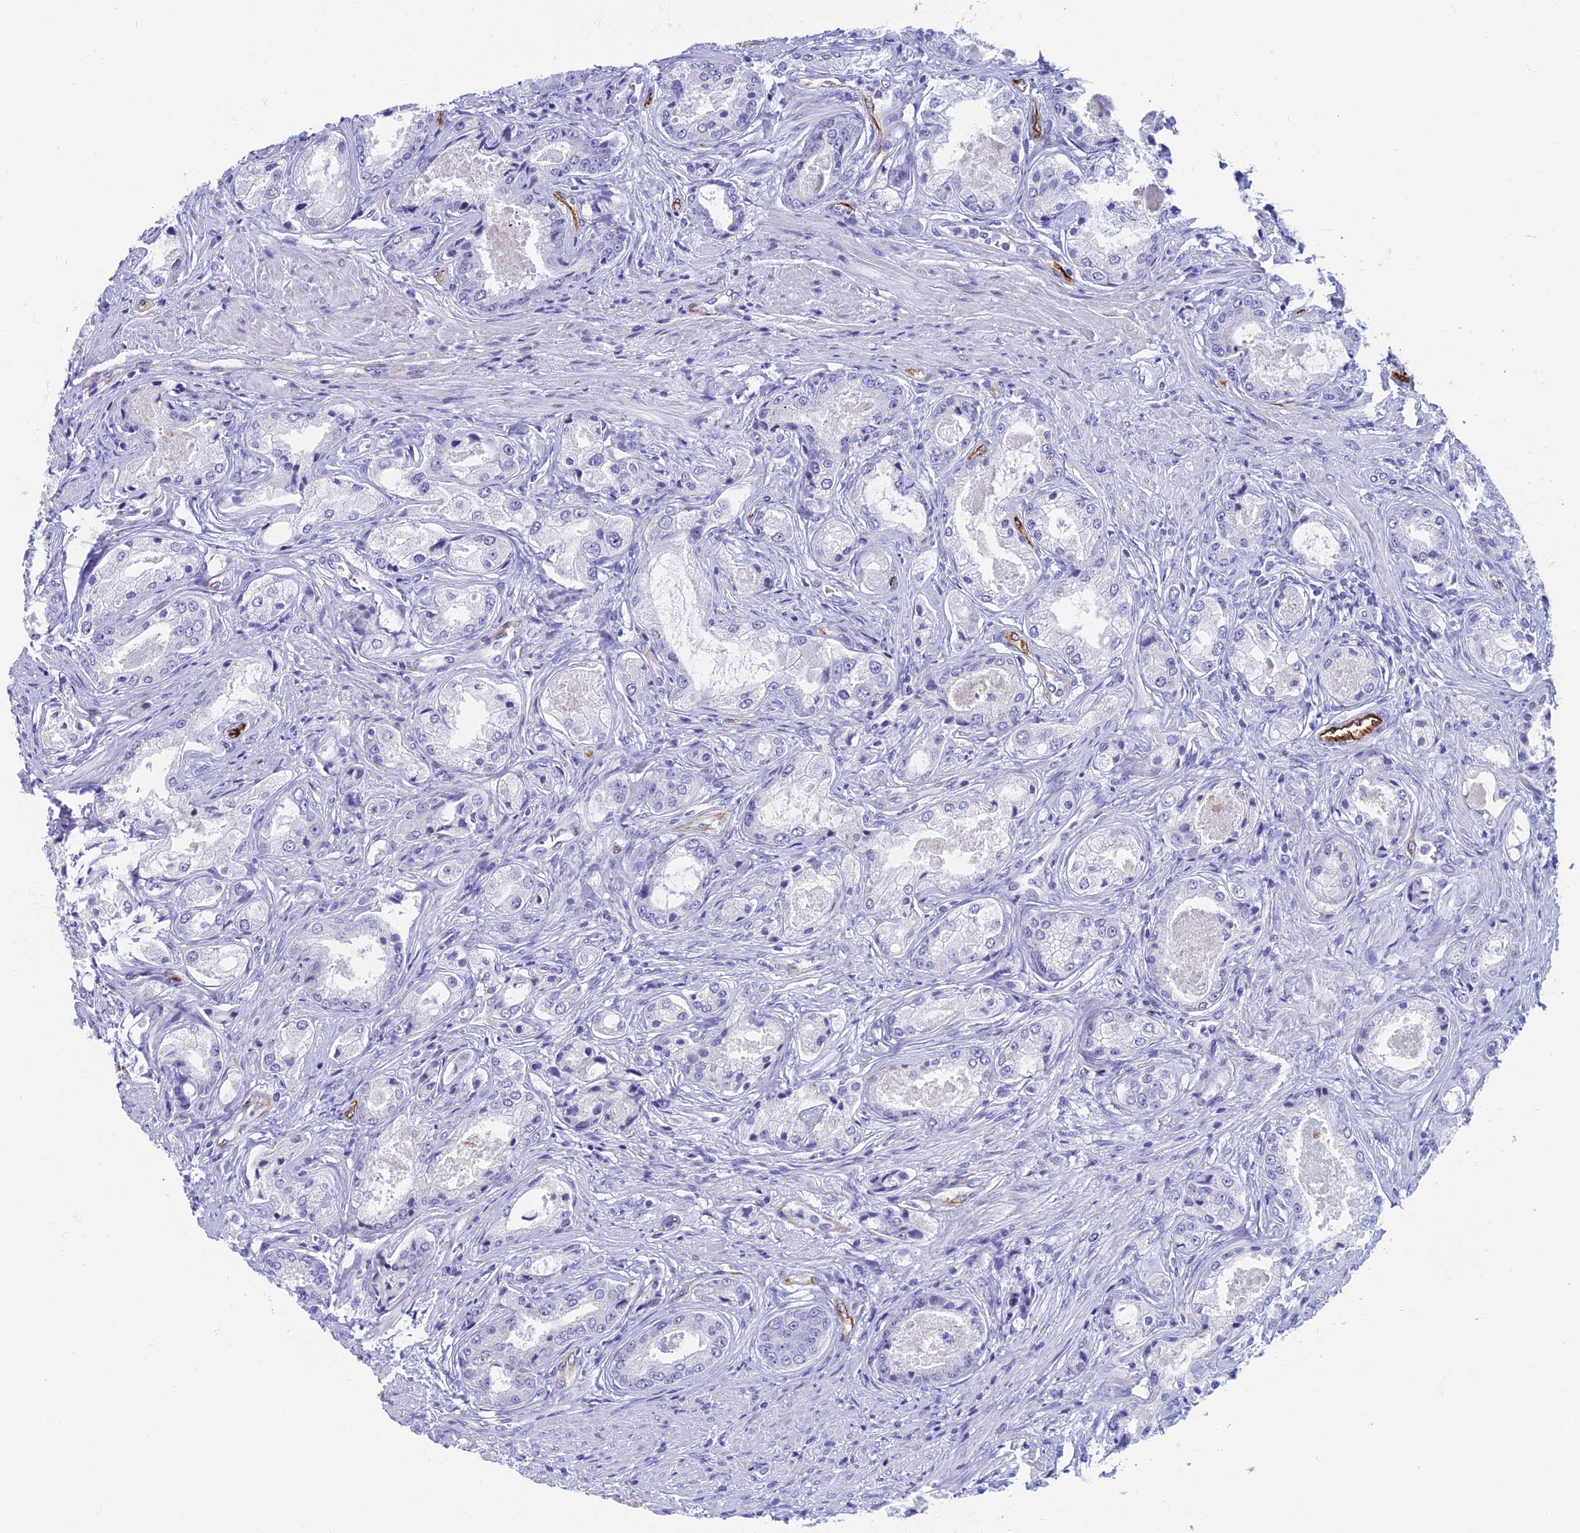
{"staining": {"intensity": "negative", "quantity": "none", "location": "none"}, "tissue": "prostate cancer", "cell_type": "Tumor cells", "image_type": "cancer", "snomed": [{"axis": "morphology", "description": "Adenocarcinoma, Low grade"}, {"axis": "topography", "description": "Prostate"}], "caption": "DAB immunohistochemical staining of low-grade adenocarcinoma (prostate) displays no significant staining in tumor cells. The staining was performed using DAB (3,3'-diaminobenzidine) to visualize the protein expression in brown, while the nuclei were stained in blue with hematoxylin (Magnification: 20x).", "gene": "ETFRF1", "patient": {"sex": "male", "age": 68}}